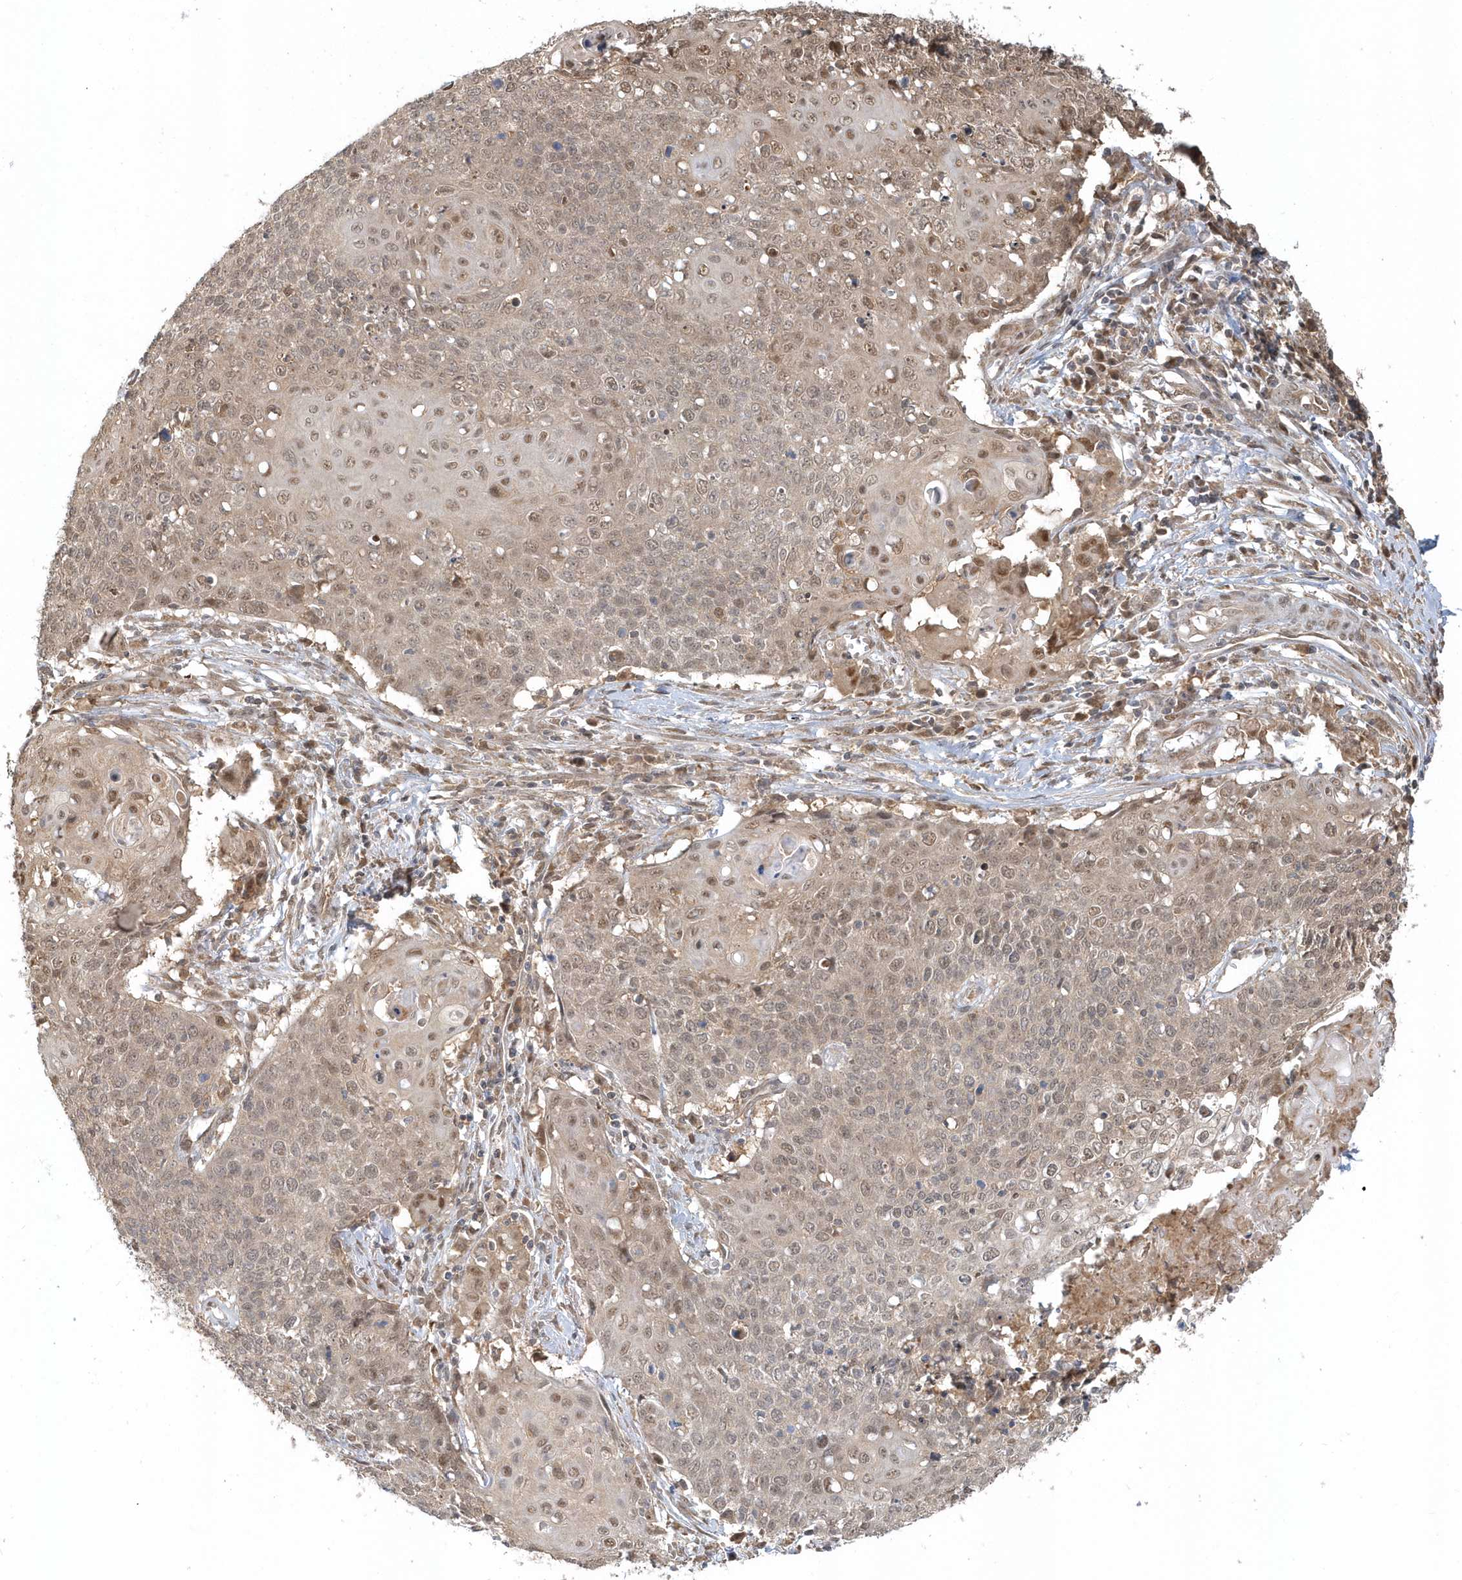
{"staining": {"intensity": "weak", "quantity": ">75%", "location": "nuclear"}, "tissue": "cervical cancer", "cell_type": "Tumor cells", "image_type": "cancer", "snomed": [{"axis": "morphology", "description": "Squamous cell carcinoma, NOS"}, {"axis": "topography", "description": "Cervix"}], "caption": "A low amount of weak nuclear expression is appreciated in approximately >75% of tumor cells in cervical squamous cell carcinoma tissue.", "gene": "PSMD6", "patient": {"sex": "female", "age": 39}}